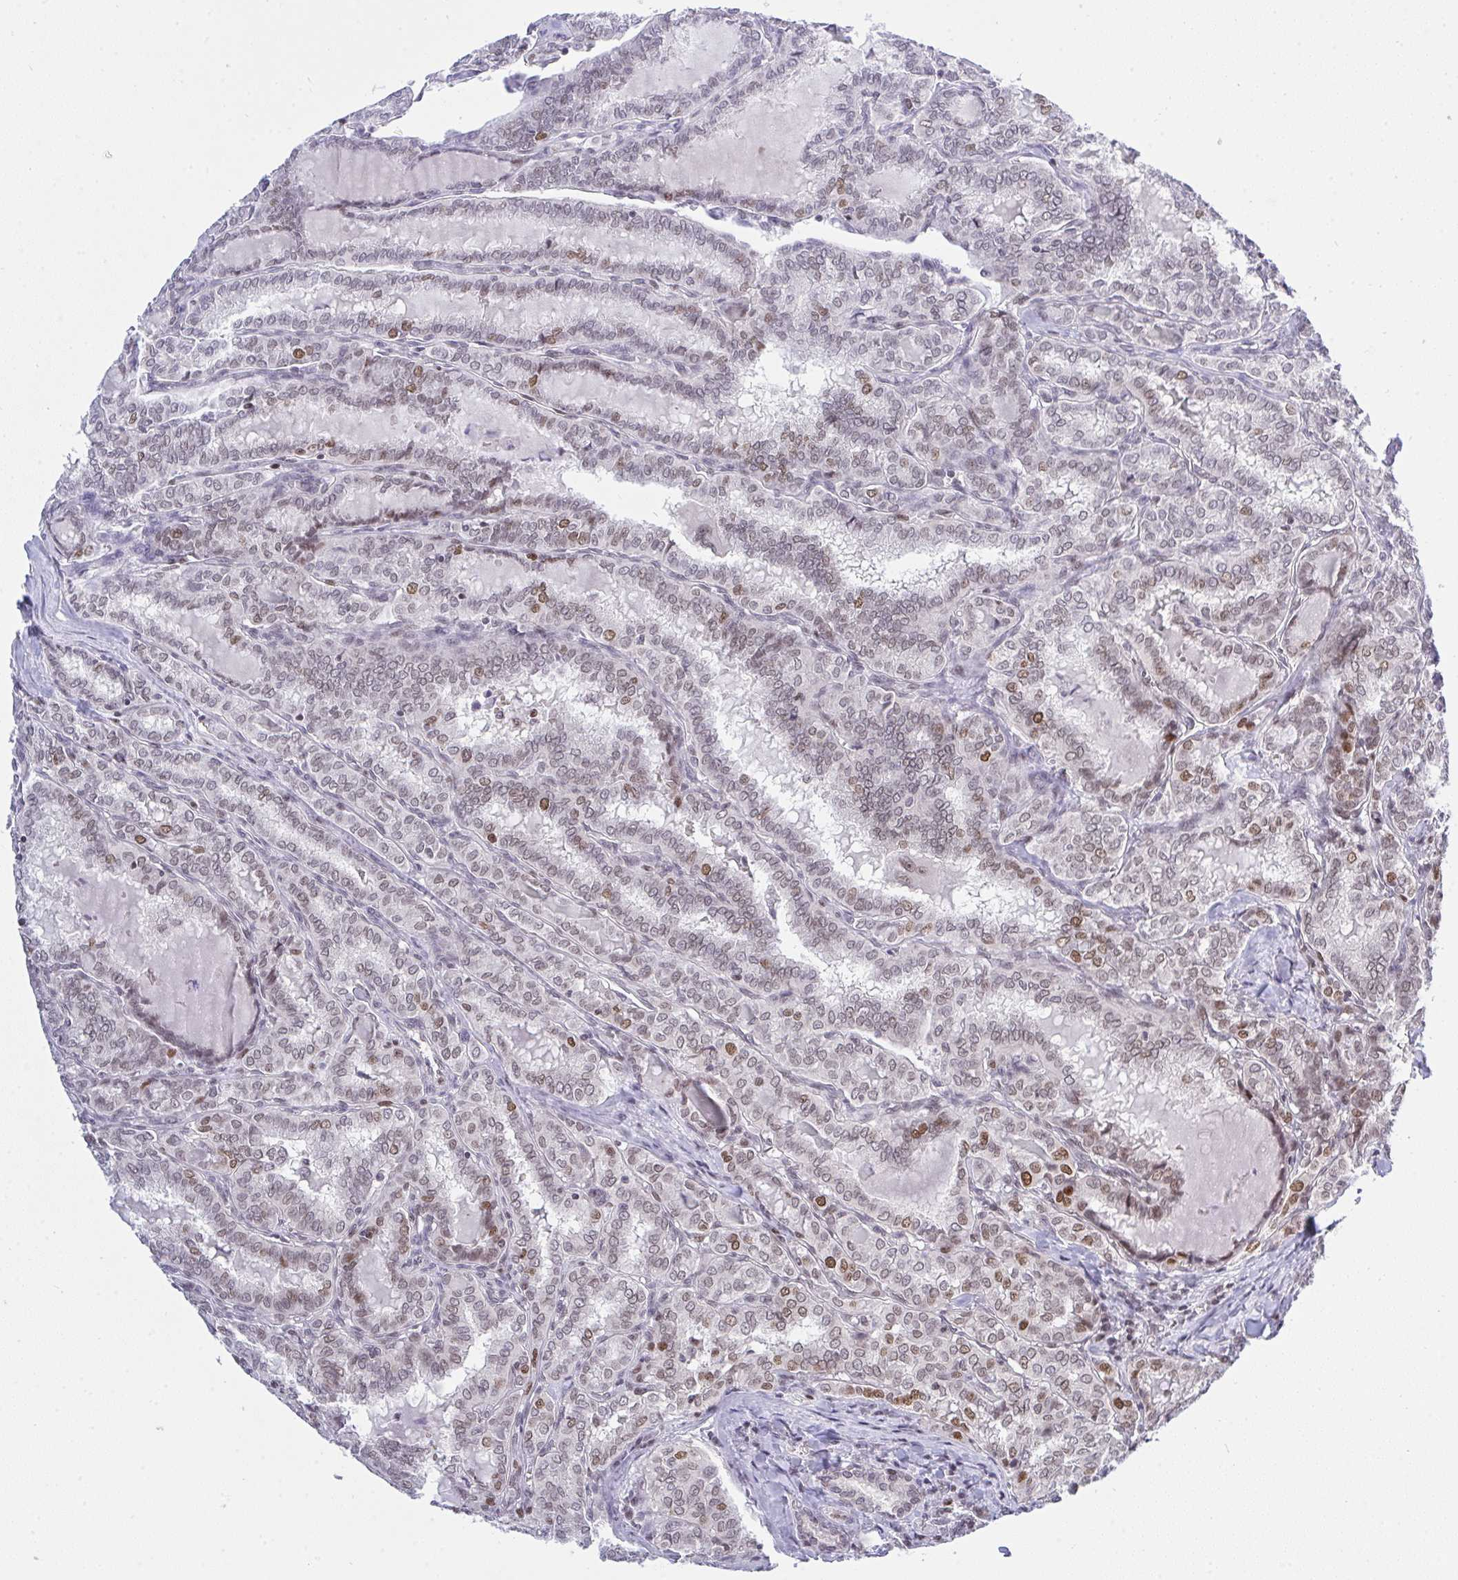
{"staining": {"intensity": "moderate", "quantity": "<25%", "location": "nuclear"}, "tissue": "thyroid cancer", "cell_type": "Tumor cells", "image_type": "cancer", "snomed": [{"axis": "morphology", "description": "Papillary adenocarcinoma, NOS"}, {"axis": "topography", "description": "Thyroid gland"}], "caption": "Tumor cells demonstrate moderate nuclear expression in approximately <25% of cells in thyroid papillary adenocarcinoma.", "gene": "RFC4", "patient": {"sex": "female", "age": 30}}